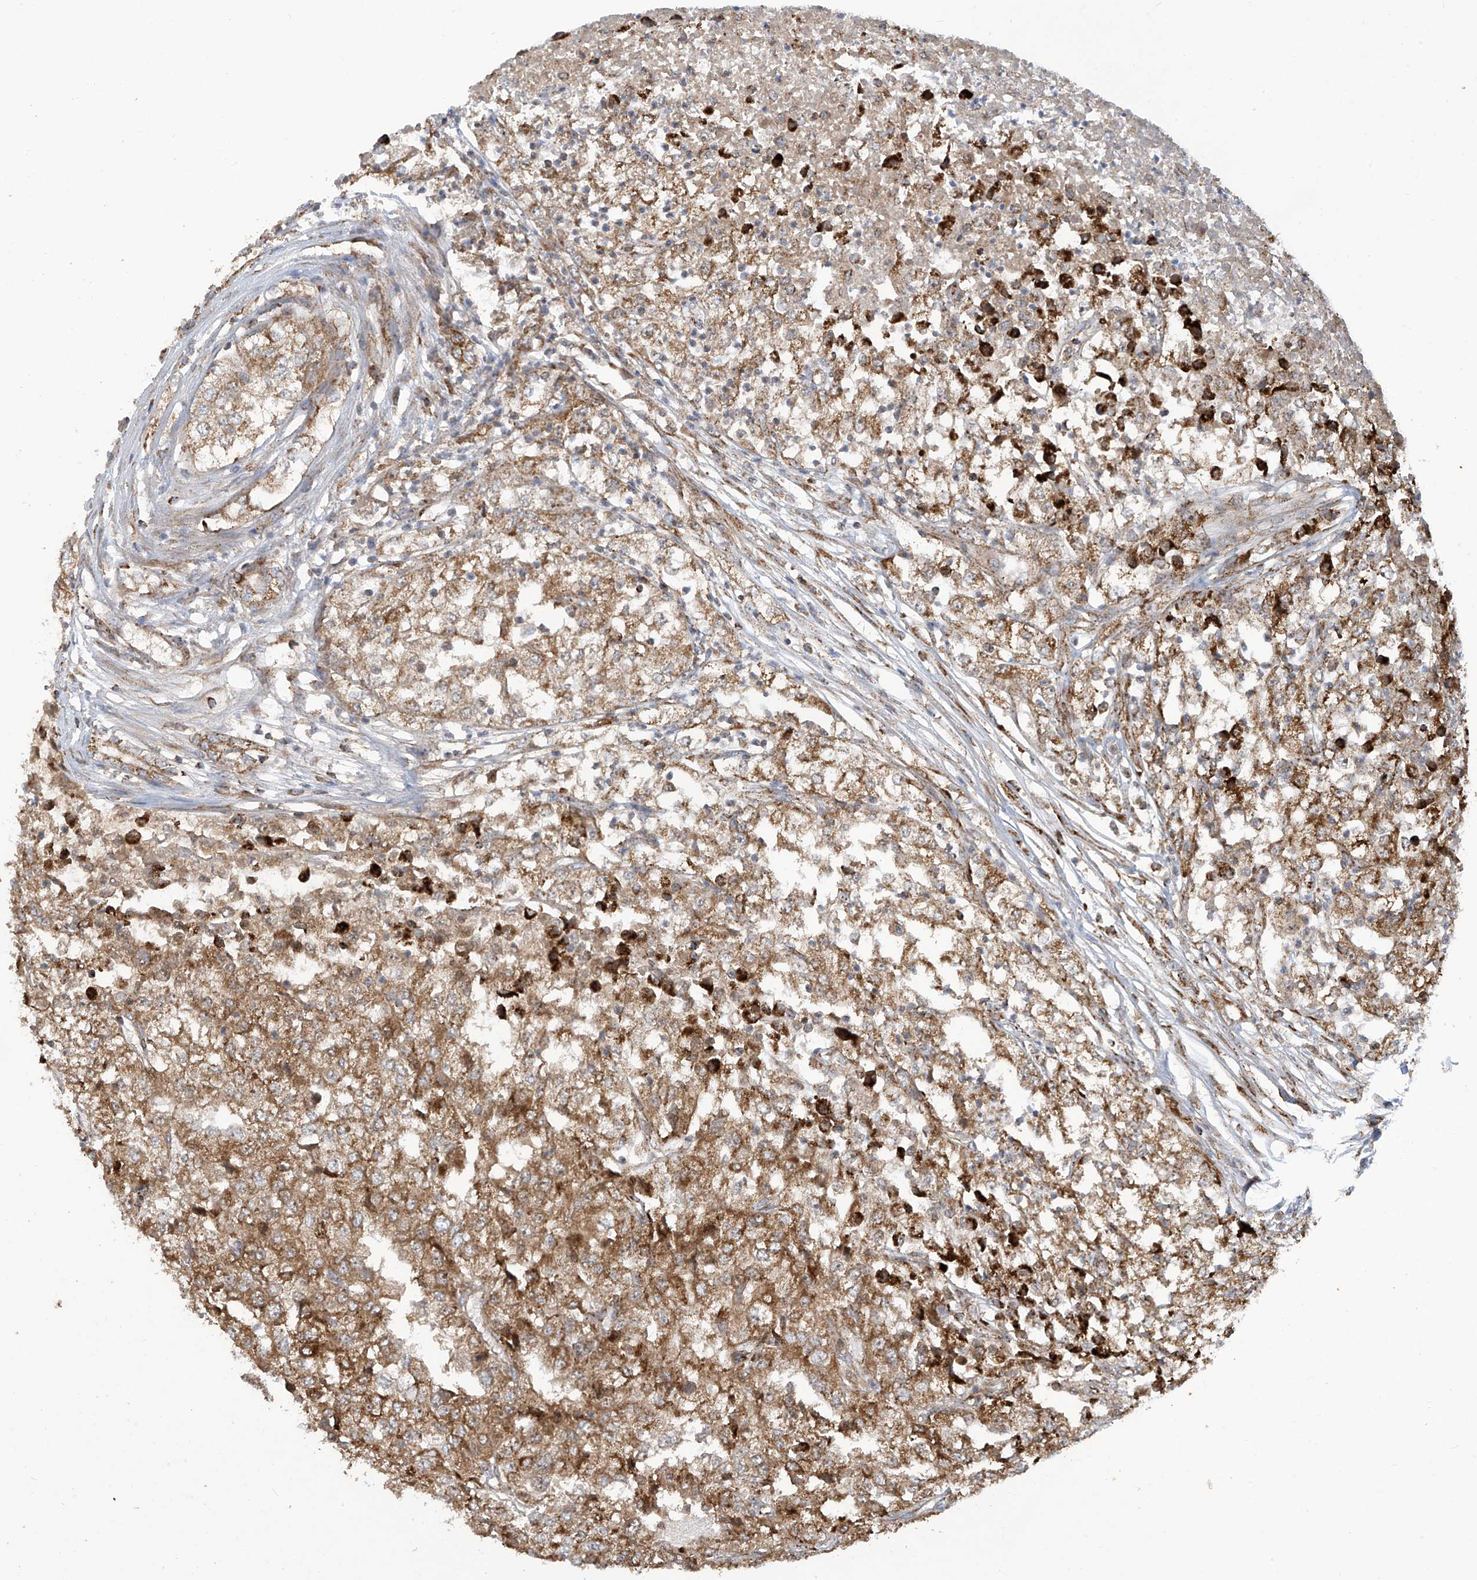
{"staining": {"intensity": "strong", "quantity": ">75%", "location": "cytoplasmic/membranous"}, "tissue": "renal cancer", "cell_type": "Tumor cells", "image_type": "cancer", "snomed": [{"axis": "morphology", "description": "Adenocarcinoma, NOS"}, {"axis": "topography", "description": "Kidney"}], "caption": "Adenocarcinoma (renal) stained for a protein demonstrates strong cytoplasmic/membranous positivity in tumor cells.", "gene": "COX10", "patient": {"sex": "female", "age": 54}}